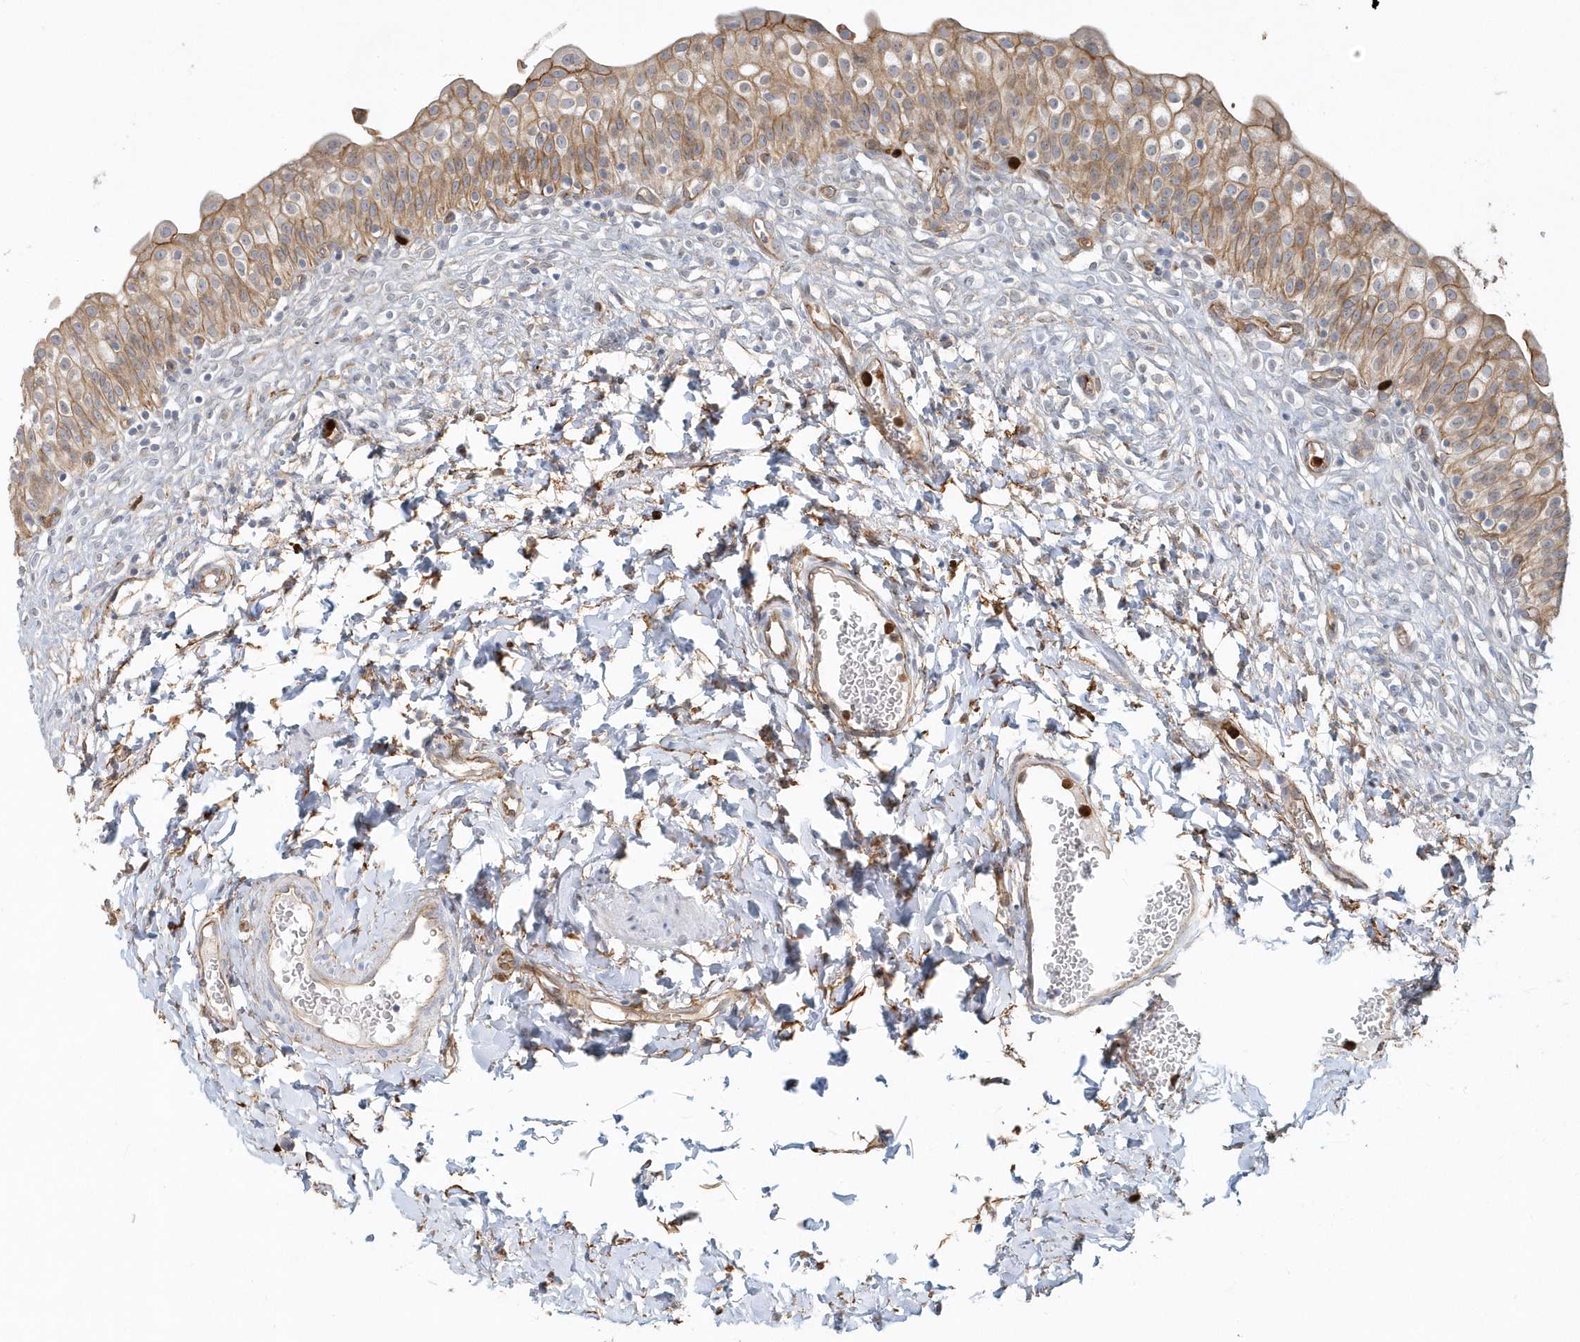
{"staining": {"intensity": "moderate", "quantity": "25%-75%", "location": "cytoplasmic/membranous"}, "tissue": "urinary bladder", "cell_type": "Urothelial cells", "image_type": "normal", "snomed": [{"axis": "morphology", "description": "Normal tissue, NOS"}, {"axis": "topography", "description": "Urinary bladder"}], "caption": "Protein staining of unremarkable urinary bladder demonstrates moderate cytoplasmic/membranous expression in about 25%-75% of urothelial cells. The staining is performed using DAB (3,3'-diaminobenzidine) brown chromogen to label protein expression. The nuclei are counter-stained blue using hematoxylin.", "gene": "DNAH1", "patient": {"sex": "male", "age": 55}}